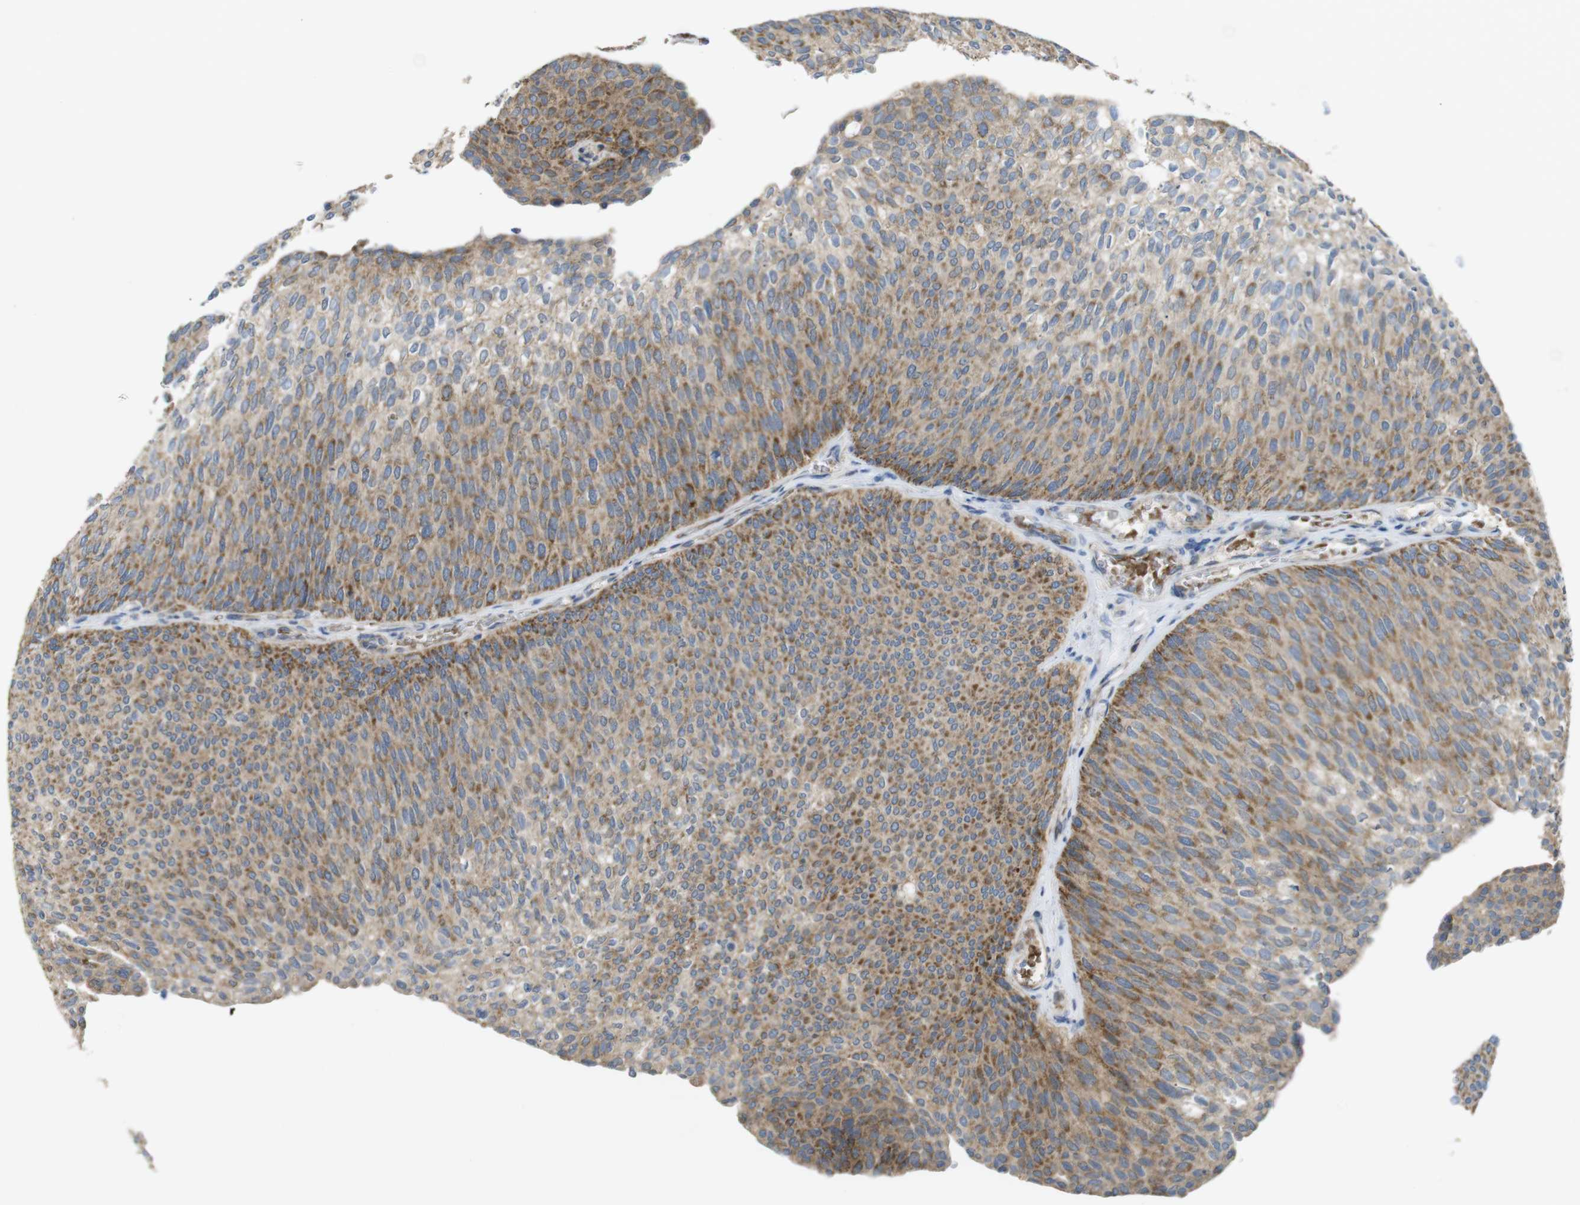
{"staining": {"intensity": "moderate", "quantity": ">75%", "location": "cytoplasmic/membranous"}, "tissue": "urothelial cancer", "cell_type": "Tumor cells", "image_type": "cancer", "snomed": [{"axis": "morphology", "description": "Urothelial carcinoma, Low grade"}, {"axis": "topography", "description": "Urinary bladder"}], "caption": "IHC of urothelial cancer shows medium levels of moderate cytoplasmic/membranous staining in about >75% of tumor cells. Using DAB (3,3'-diaminobenzidine) (brown) and hematoxylin (blue) stains, captured at high magnification using brightfield microscopy.", "gene": "MARCHF1", "patient": {"sex": "female", "age": 79}}